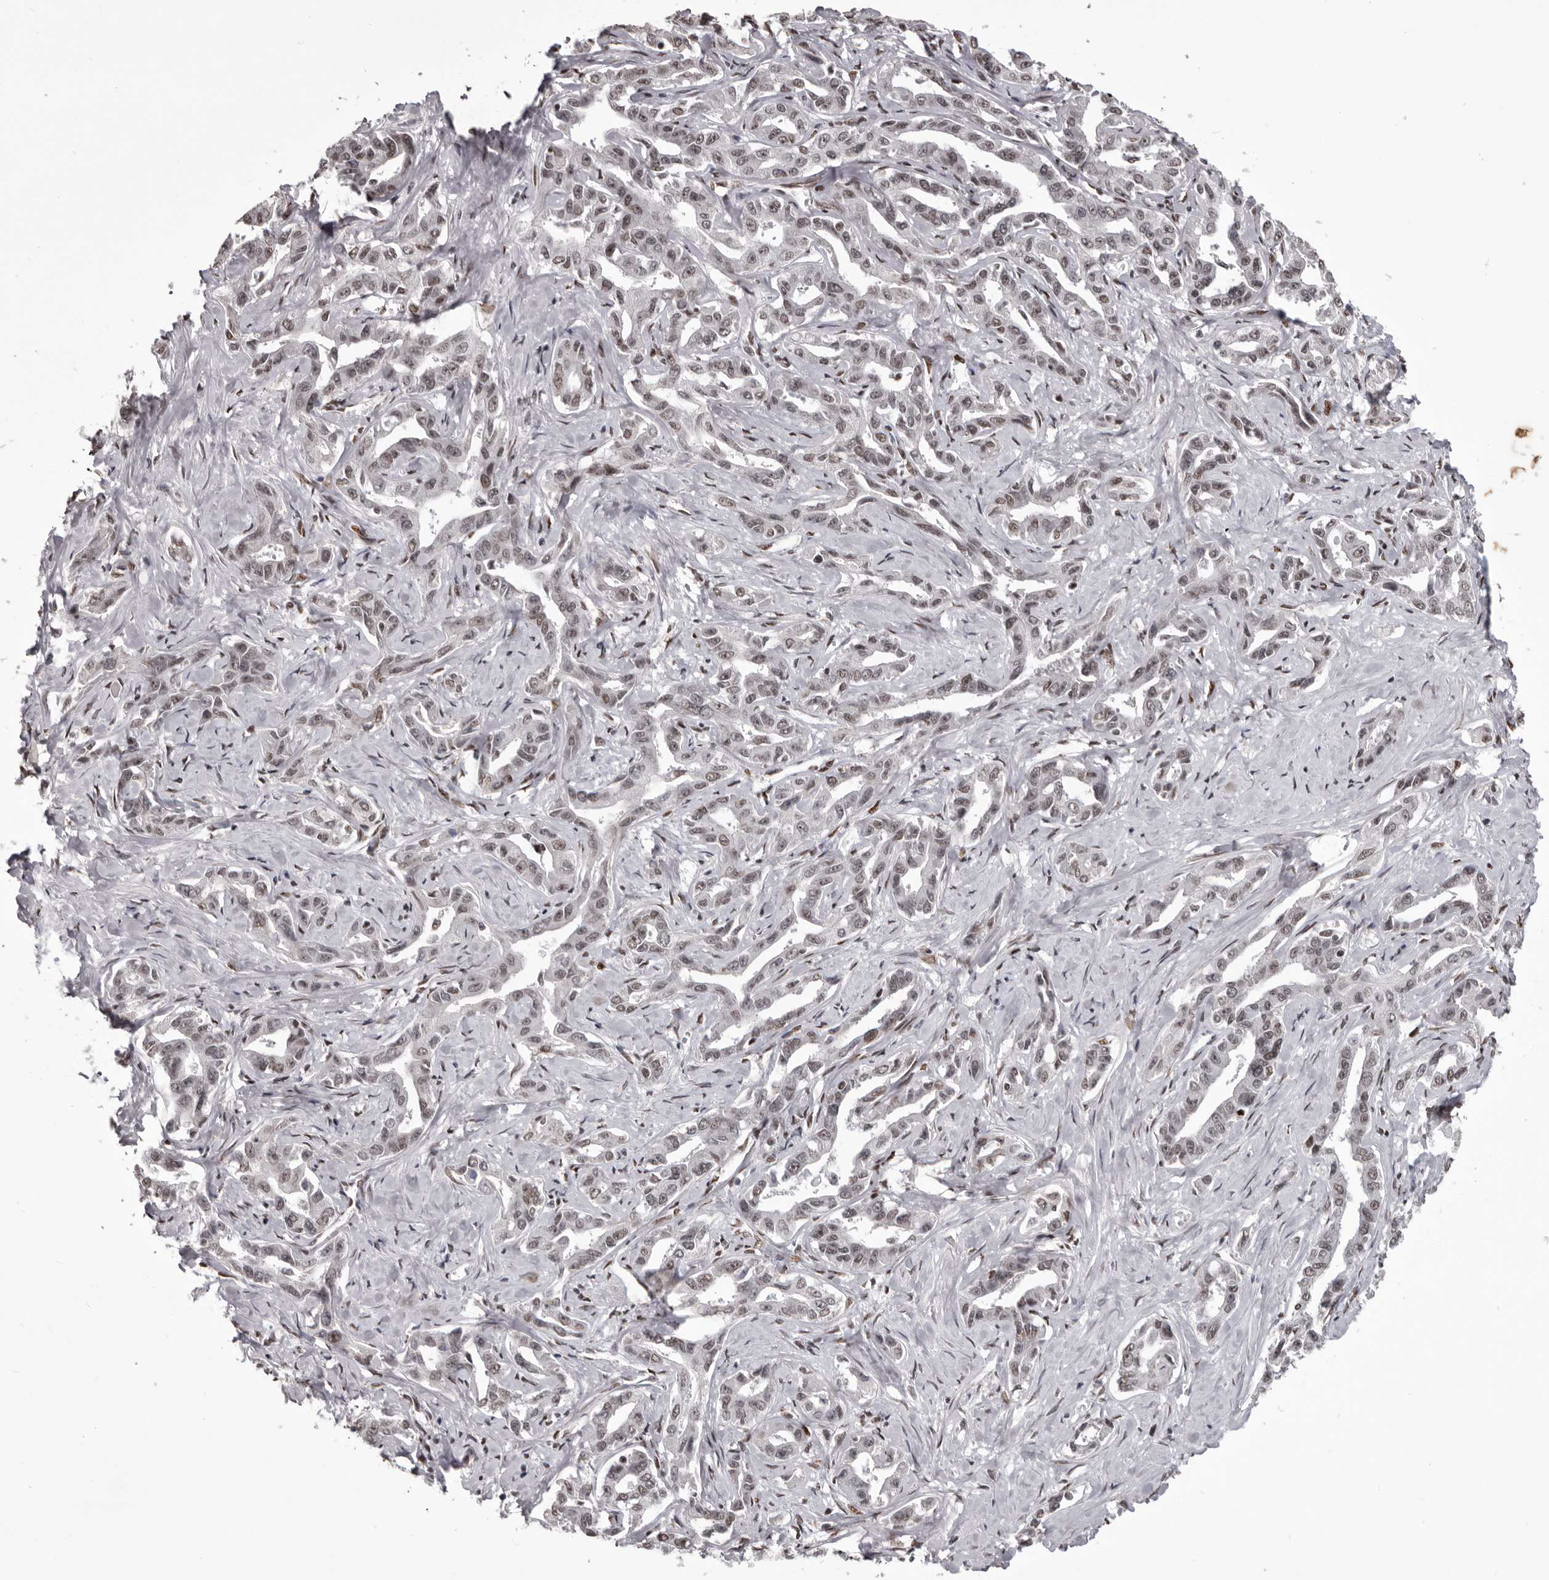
{"staining": {"intensity": "weak", "quantity": "25%-75%", "location": "nuclear"}, "tissue": "liver cancer", "cell_type": "Tumor cells", "image_type": "cancer", "snomed": [{"axis": "morphology", "description": "Cholangiocarcinoma"}, {"axis": "topography", "description": "Liver"}], "caption": "This is a photomicrograph of immunohistochemistry staining of cholangiocarcinoma (liver), which shows weak staining in the nuclear of tumor cells.", "gene": "NUMA1", "patient": {"sex": "male", "age": 59}}